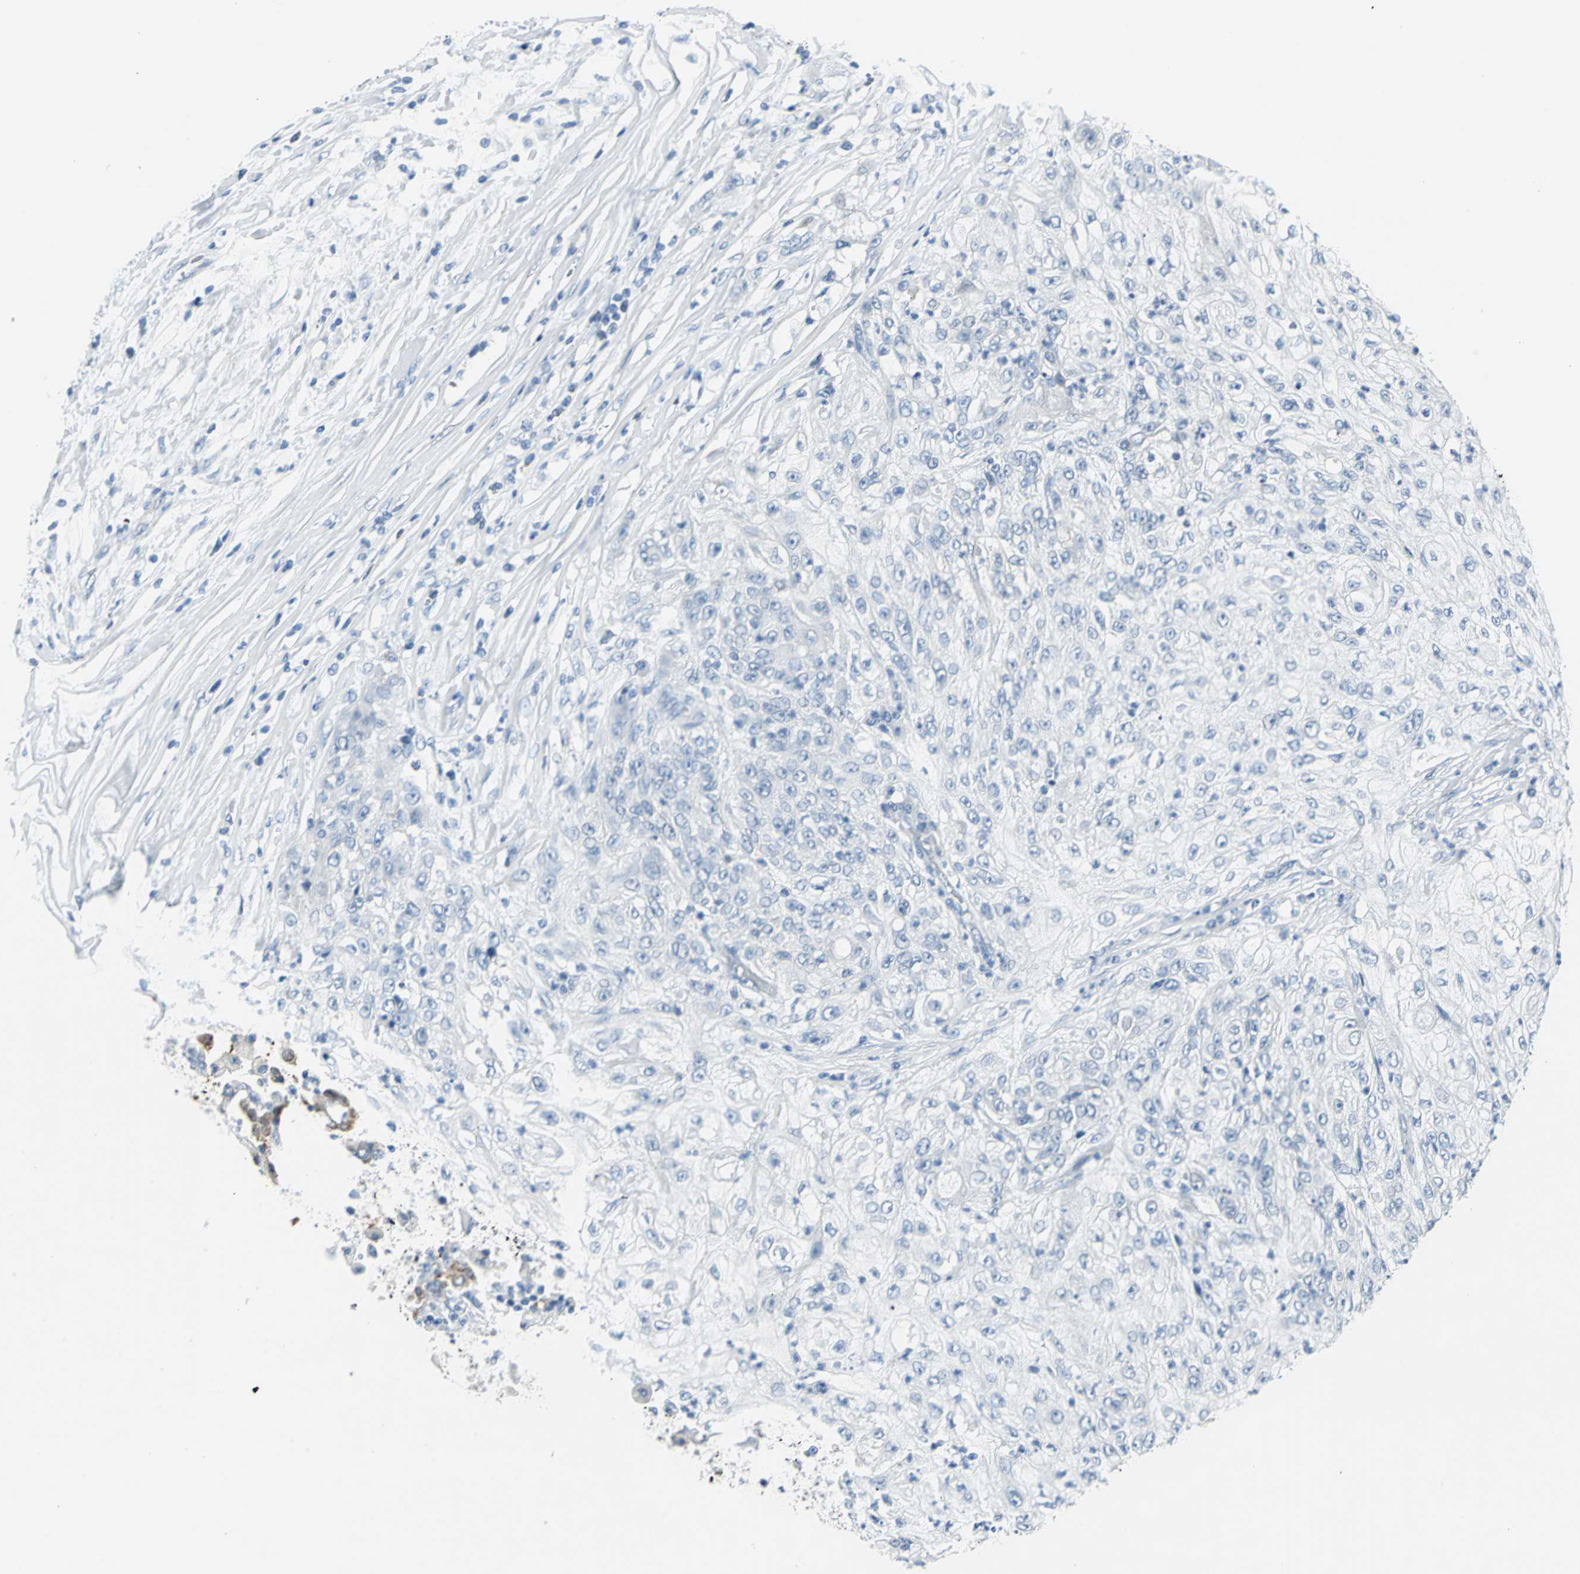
{"staining": {"intensity": "negative", "quantity": "none", "location": "none"}, "tissue": "lung cancer", "cell_type": "Tumor cells", "image_type": "cancer", "snomed": [{"axis": "morphology", "description": "Inflammation, NOS"}, {"axis": "morphology", "description": "Squamous cell carcinoma, NOS"}, {"axis": "topography", "description": "Lymph node"}, {"axis": "topography", "description": "Soft tissue"}, {"axis": "topography", "description": "Lung"}], "caption": "The photomicrograph shows no significant staining in tumor cells of squamous cell carcinoma (lung). (DAB immunohistochemistry (IHC) visualized using brightfield microscopy, high magnification).", "gene": "CYB5A", "patient": {"sex": "male", "age": 66}}